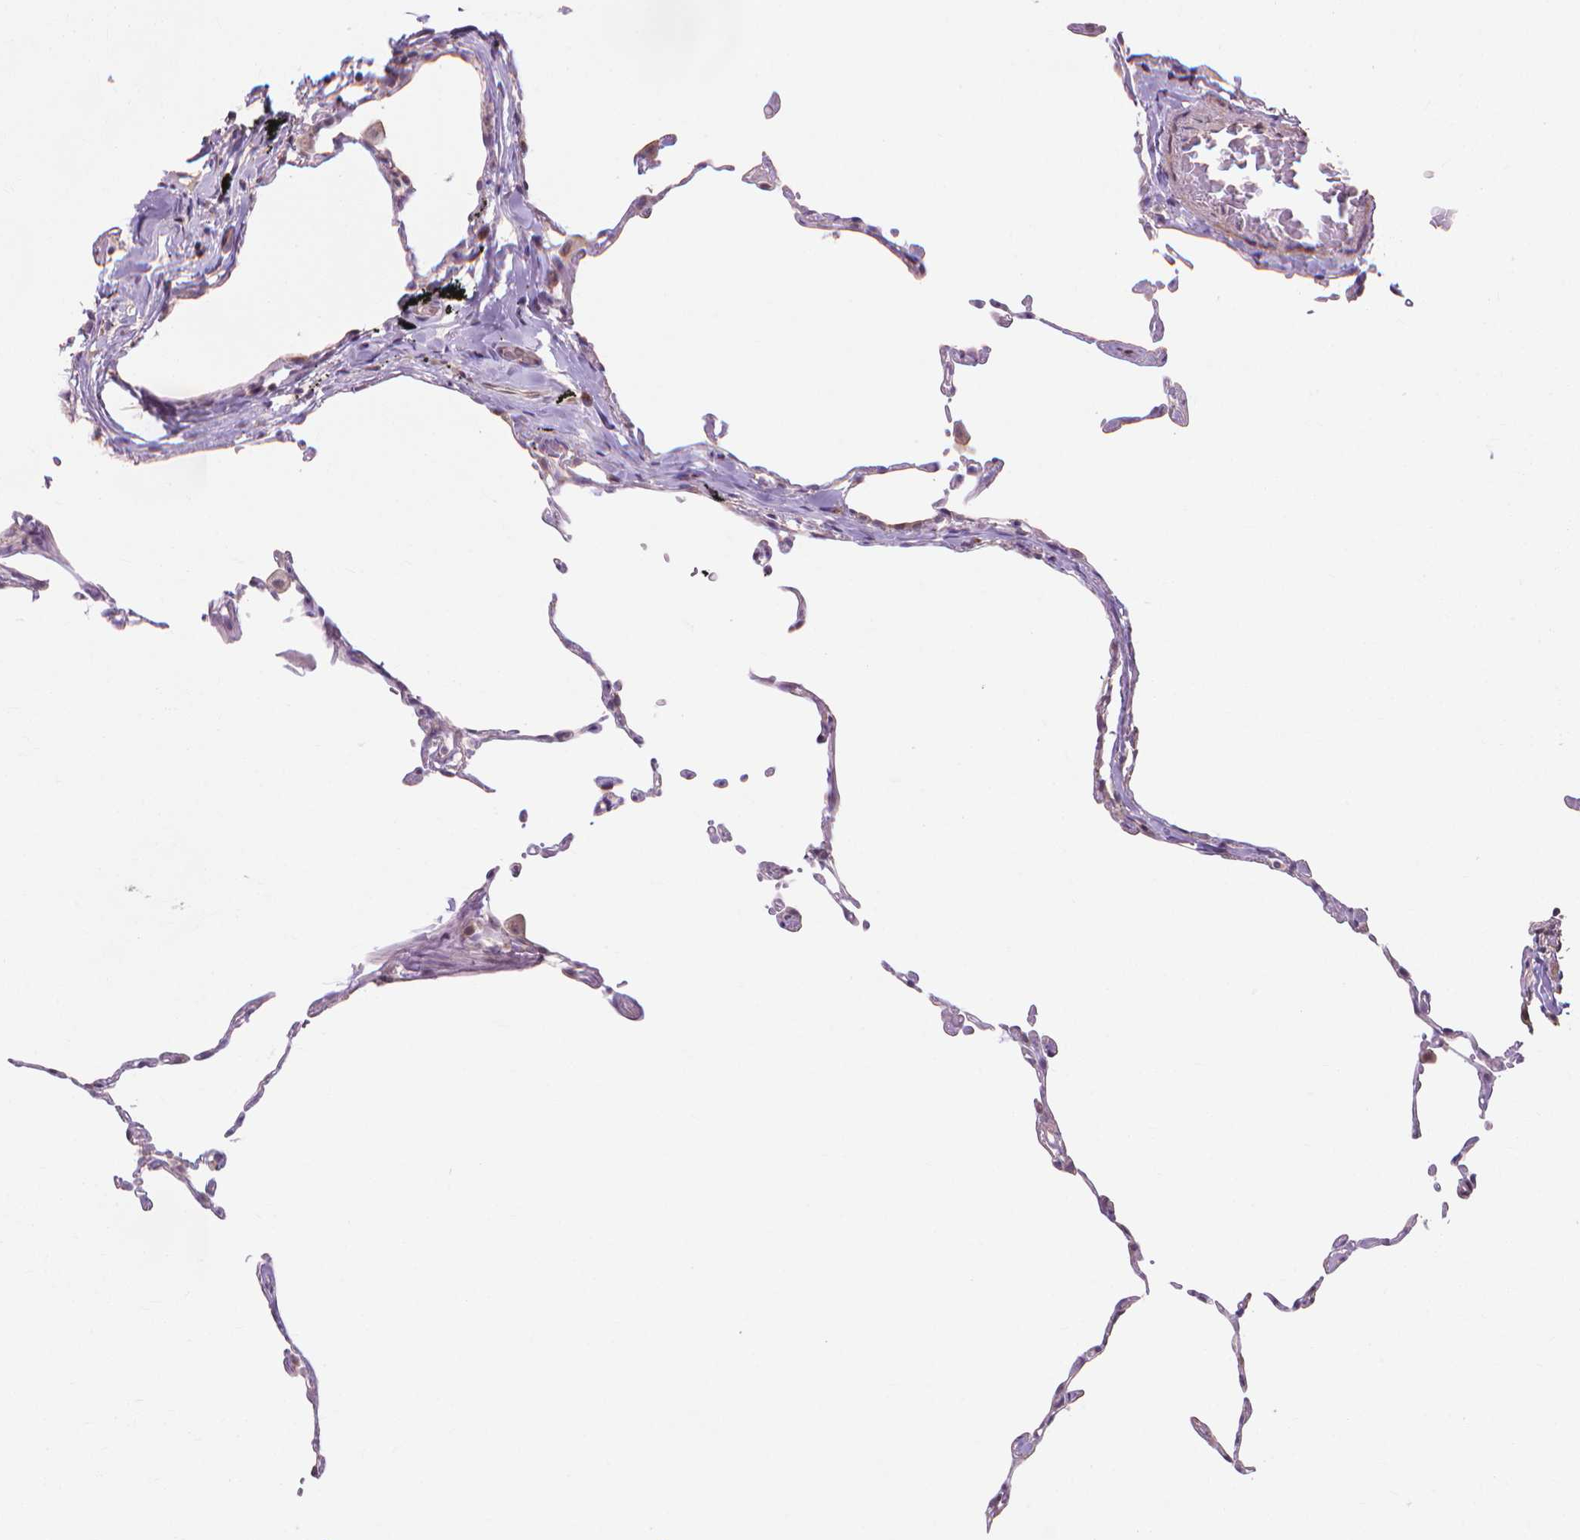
{"staining": {"intensity": "negative", "quantity": "none", "location": "none"}, "tissue": "lung", "cell_type": "Alveolar cells", "image_type": "normal", "snomed": [{"axis": "morphology", "description": "Normal tissue, NOS"}, {"axis": "topography", "description": "Lung"}], "caption": "Unremarkable lung was stained to show a protein in brown. There is no significant positivity in alveolar cells. (DAB (3,3'-diaminobenzidine) IHC with hematoxylin counter stain).", "gene": "PRDM13", "patient": {"sex": "female", "age": 57}}